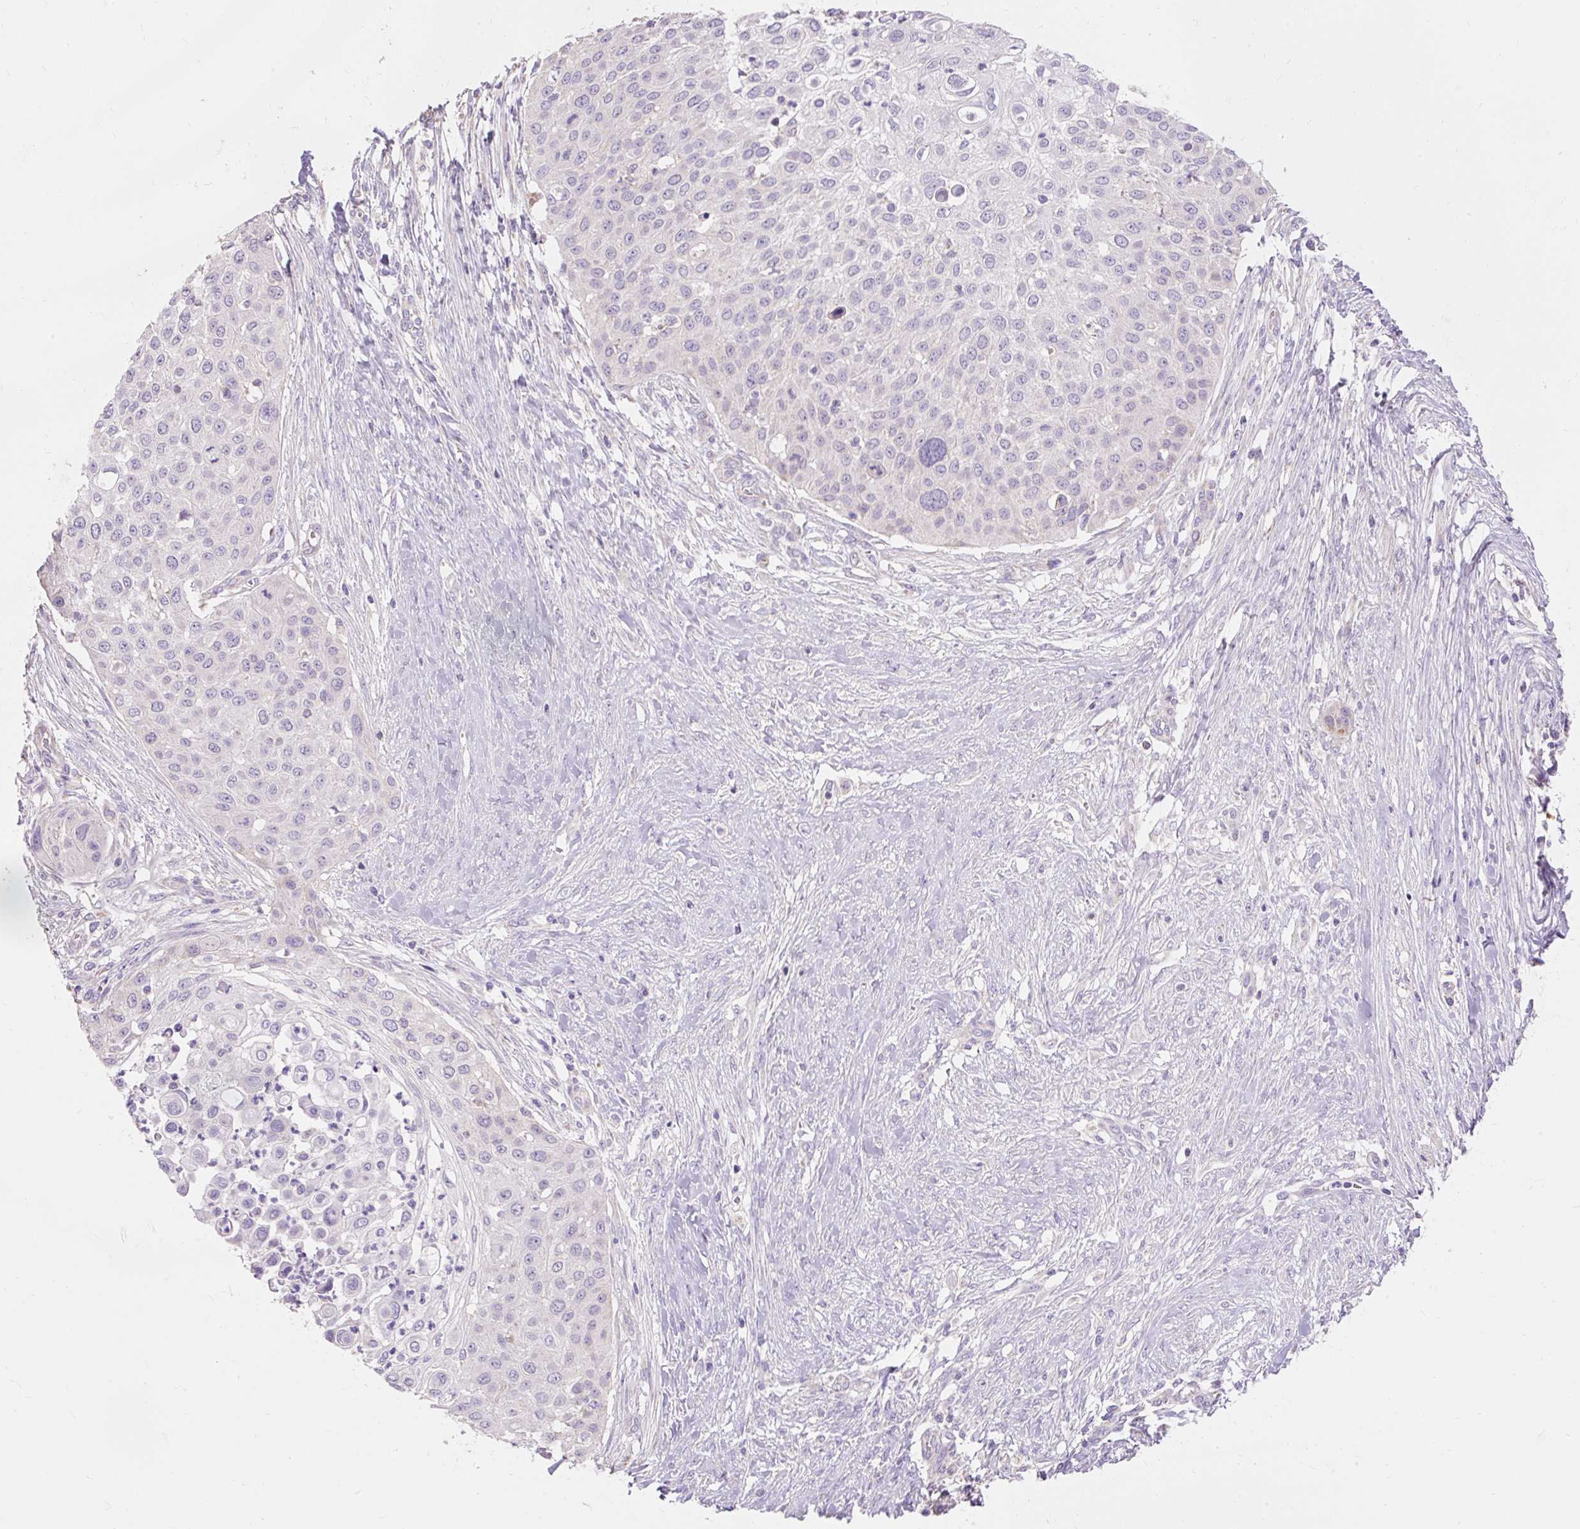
{"staining": {"intensity": "negative", "quantity": "none", "location": "none"}, "tissue": "skin cancer", "cell_type": "Tumor cells", "image_type": "cancer", "snomed": [{"axis": "morphology", "description": "Squamous cell carcinoma, NOS"}, {"axis": "topography", "description": "Skin"}], "caption": "Histopathology image shows no protein staining in tumor cells of skin squamous cell carcinoma tissue.", "gene": "PMAIP1", "patient": {"sex": "female", "age": 87}}